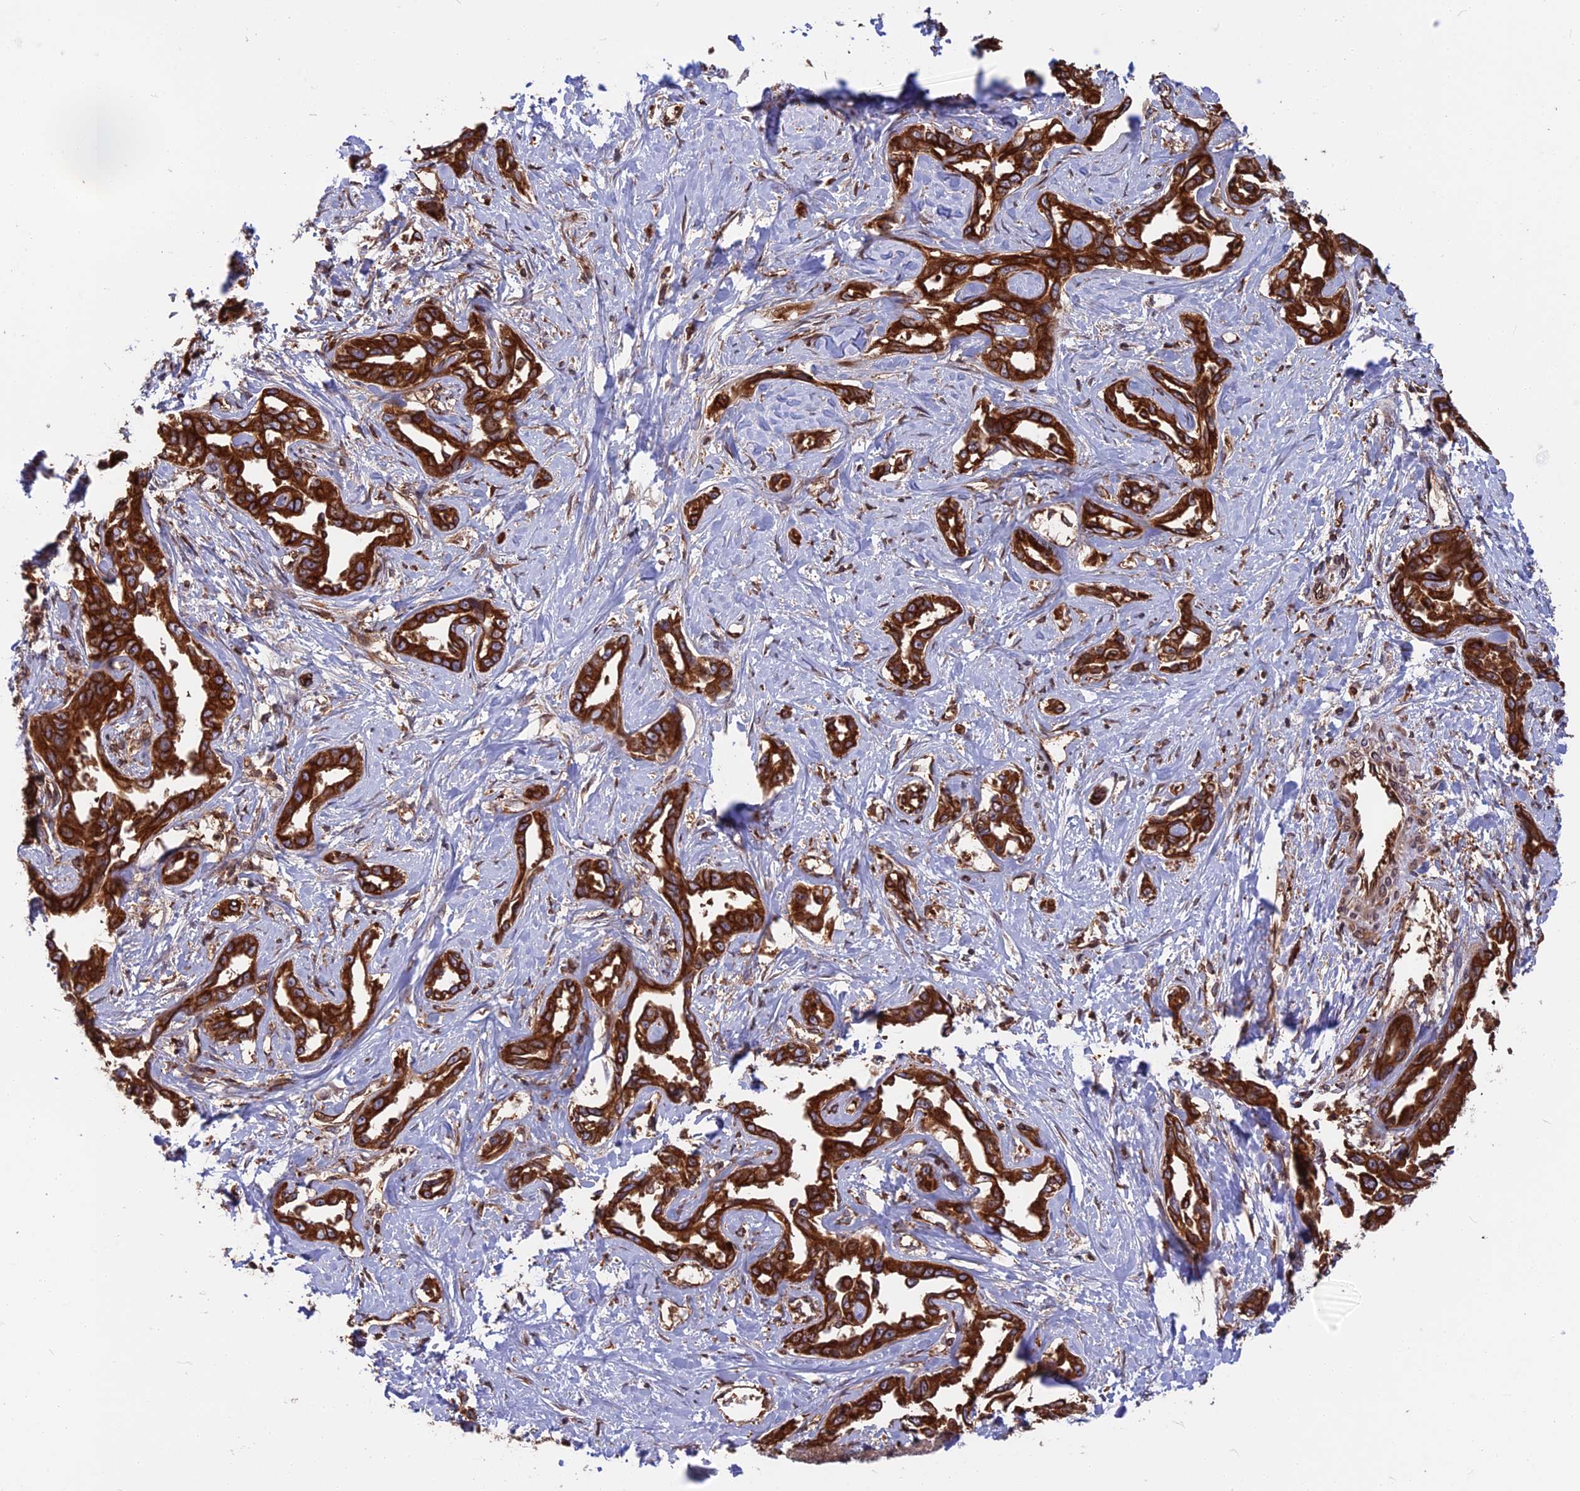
{"staining": {"intensity": "strong", "quantity": ">75%", "location": "cytoplasmic/membranous"}, "tissue": "liver cancer", "cell_type": "Tumor cells", "image_type": "cancer", "snomed": [{"axis": "morphology", "description": "Cholangiocarcinoma"}, {"axis": "topography", "description": "Liver"}], "caption": "The histopathology image reveals immunohistochemical staining of liver cancer. There is strong cytoplasmic/membranous staining is seen in approximately >75% of tumor cells.", "gene": "WDR1", "patient": {"sex": "male", "age": 59}}